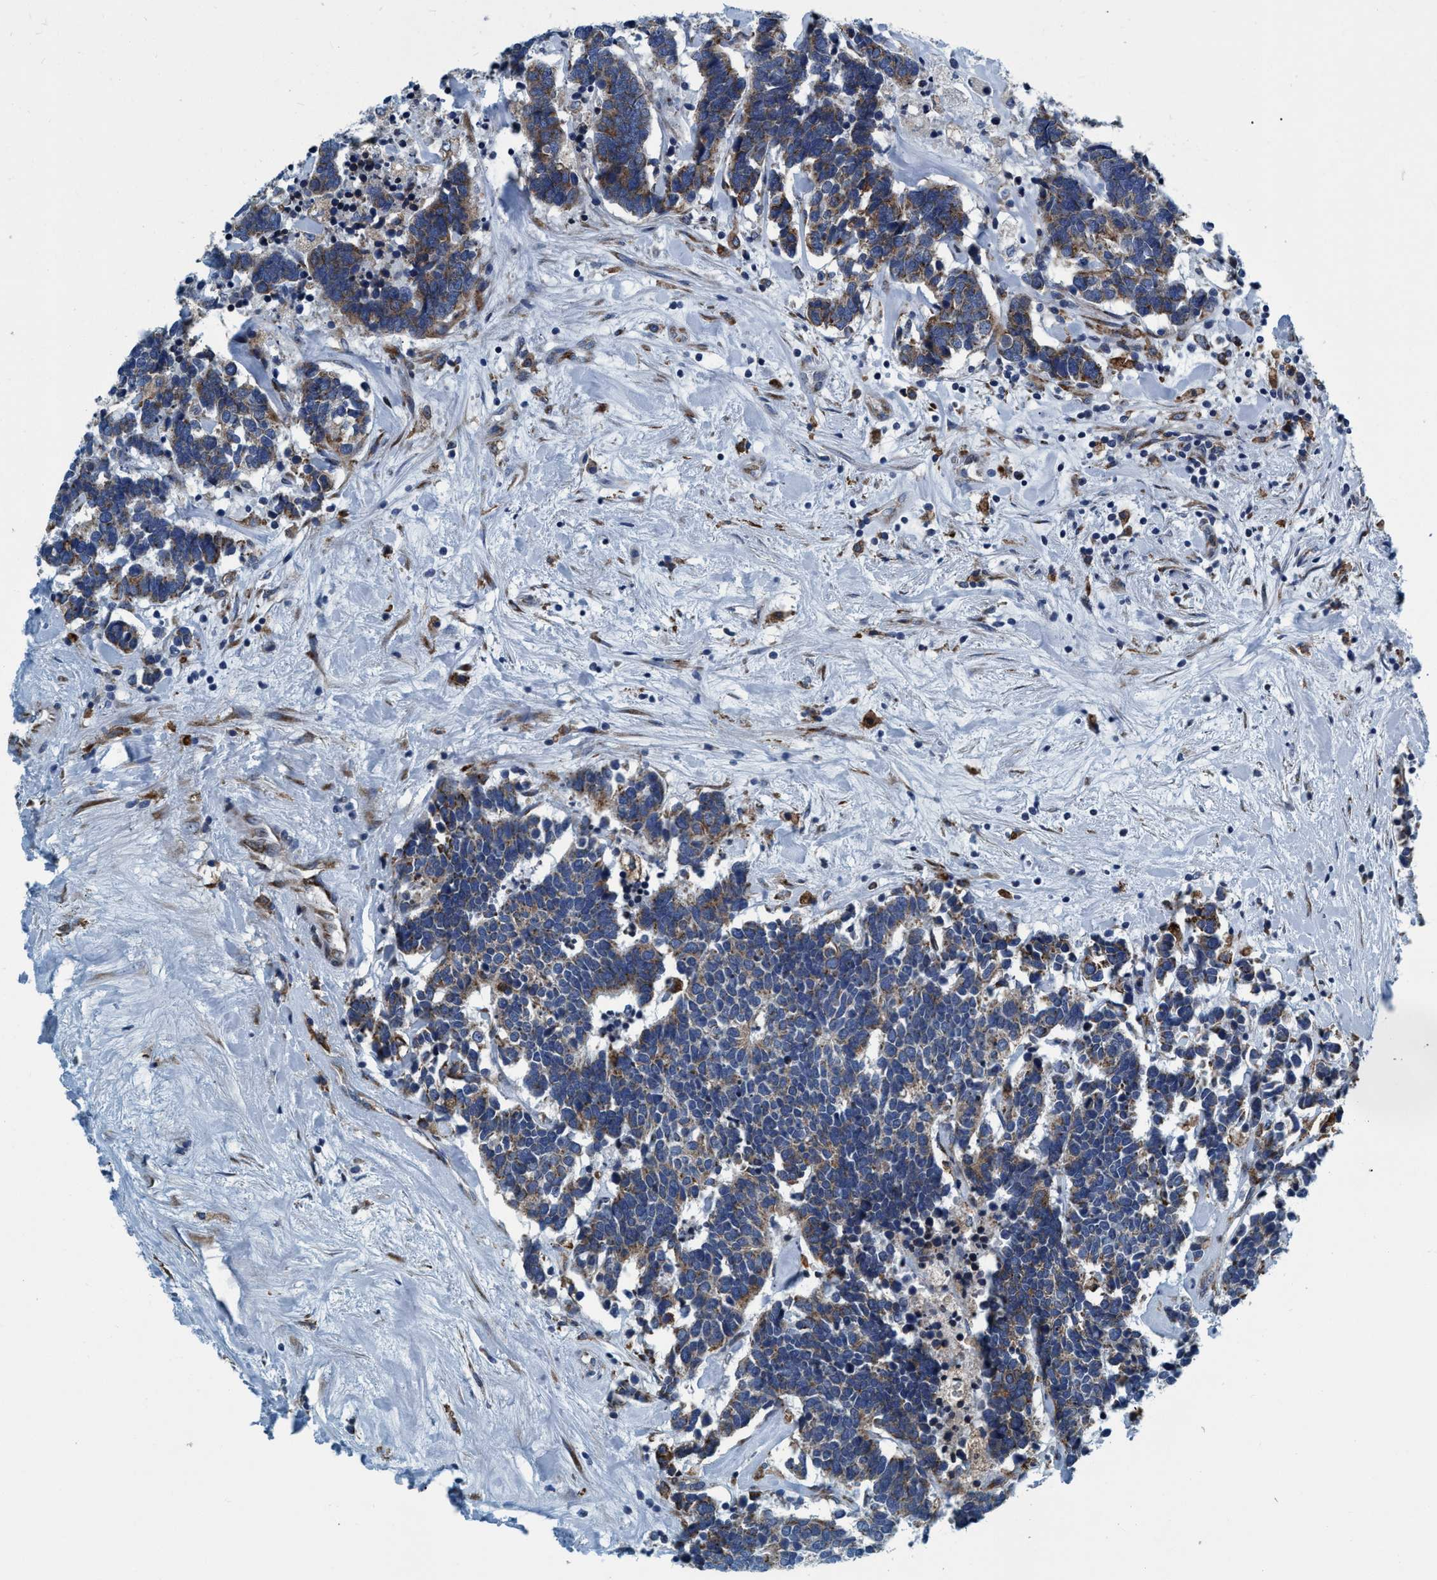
{"staining": {"intensity": "weak", "quantity": ">75%", "location": "cytoplasmic/membranous"}, "tissue": "carcinoid", "cell_type": "Tumor cells", "image_type": "cancer", "snomed": [{"axis": "morphology", "description": "Carcinoma, NOS"}, {"axis": "morphology", "description": "Carcinoid, malignant, NOS"}, {"axis": "topography", "description": "Urinary bladder"}], "caption": "IHC of human carcinoid (malignant) displays low levels of weak cytoplasmic/membranous staining in approximately >75% of tumor cells.", "gene": "ARMC9", "patient": {"sex": "male", "age": 57}}